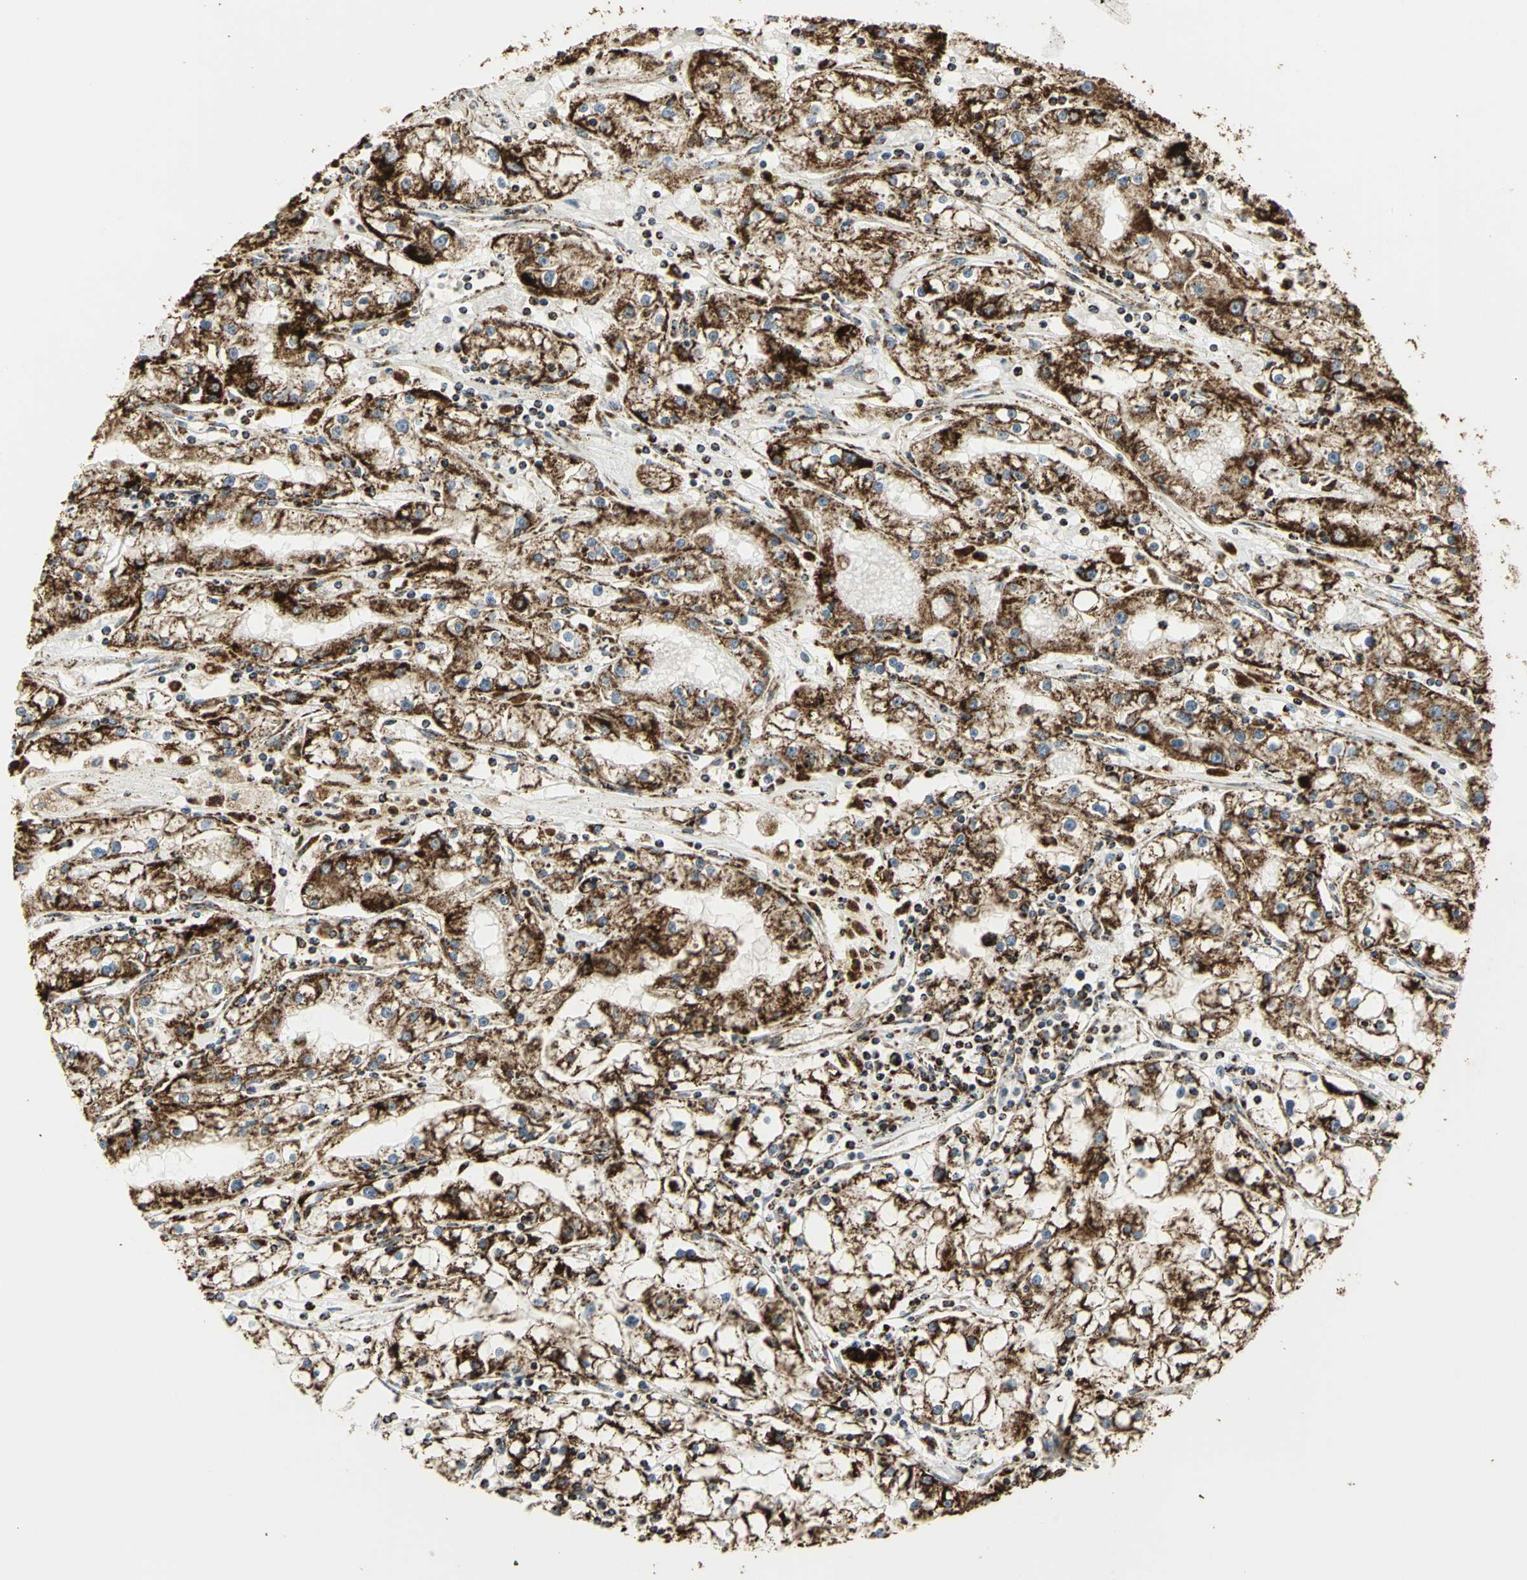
{"staining": {"intensity": "strong", "quantity": ">75%", "location": "cytoplasmic/membranous"}, "tissue": "renal cancer", "cell_type": "Tumor cells", "image_type": "cancer", "snomed": [{"axis": "morphology", "description": "Adenocarcinoma, NOS"}, {"axis": "topography", "description": "Kidney"}], "caption": "Brown immunohistochemical staining in human adenocarcinoma (renal) displays strong cytoplasmic/membranous positivity in about >75% of tumor cells.", "gene": "VDAC1", "patient": {"sex": "male", "age": 56}}